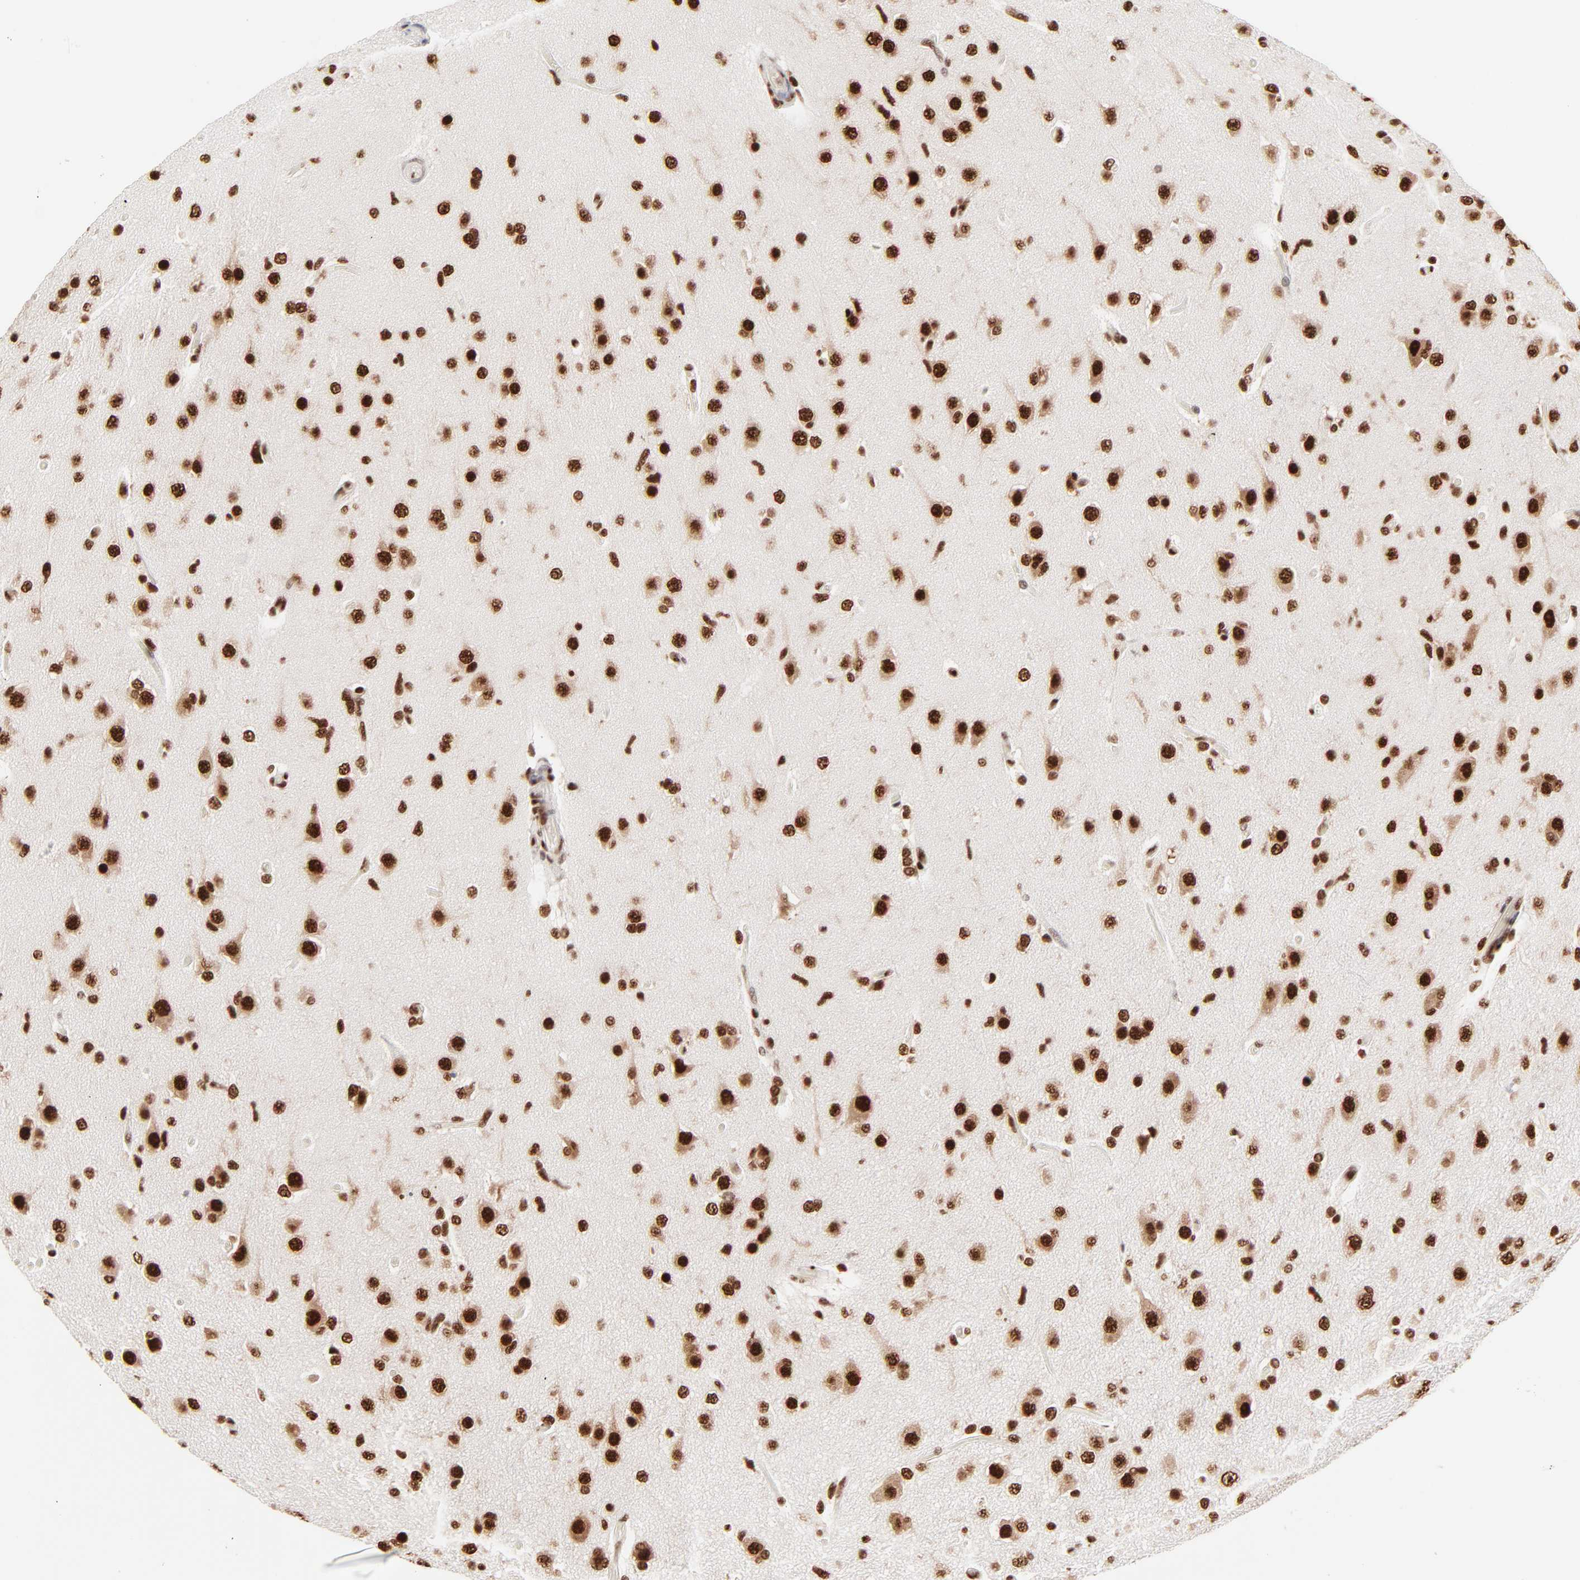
{"staining": {"intensity": "strong", "quantity": ">75%", "location": "nuclear"}, "tissue": "glioma", "cell_type": "Tumor cells", "image_type": "cancer", "snomed": [{"axis": "morphology", "description": "Glioma, malignant, High grade"}, {"axis": "topography", "description": "Brain"}], "caption": "Protein expression by IHC shows strong nuclear expression in approximately >75% of tumor cells in malignant glioma (high-grade).", "gene": "TARDBP", "patient": {"sex": "male", "age": 33}}